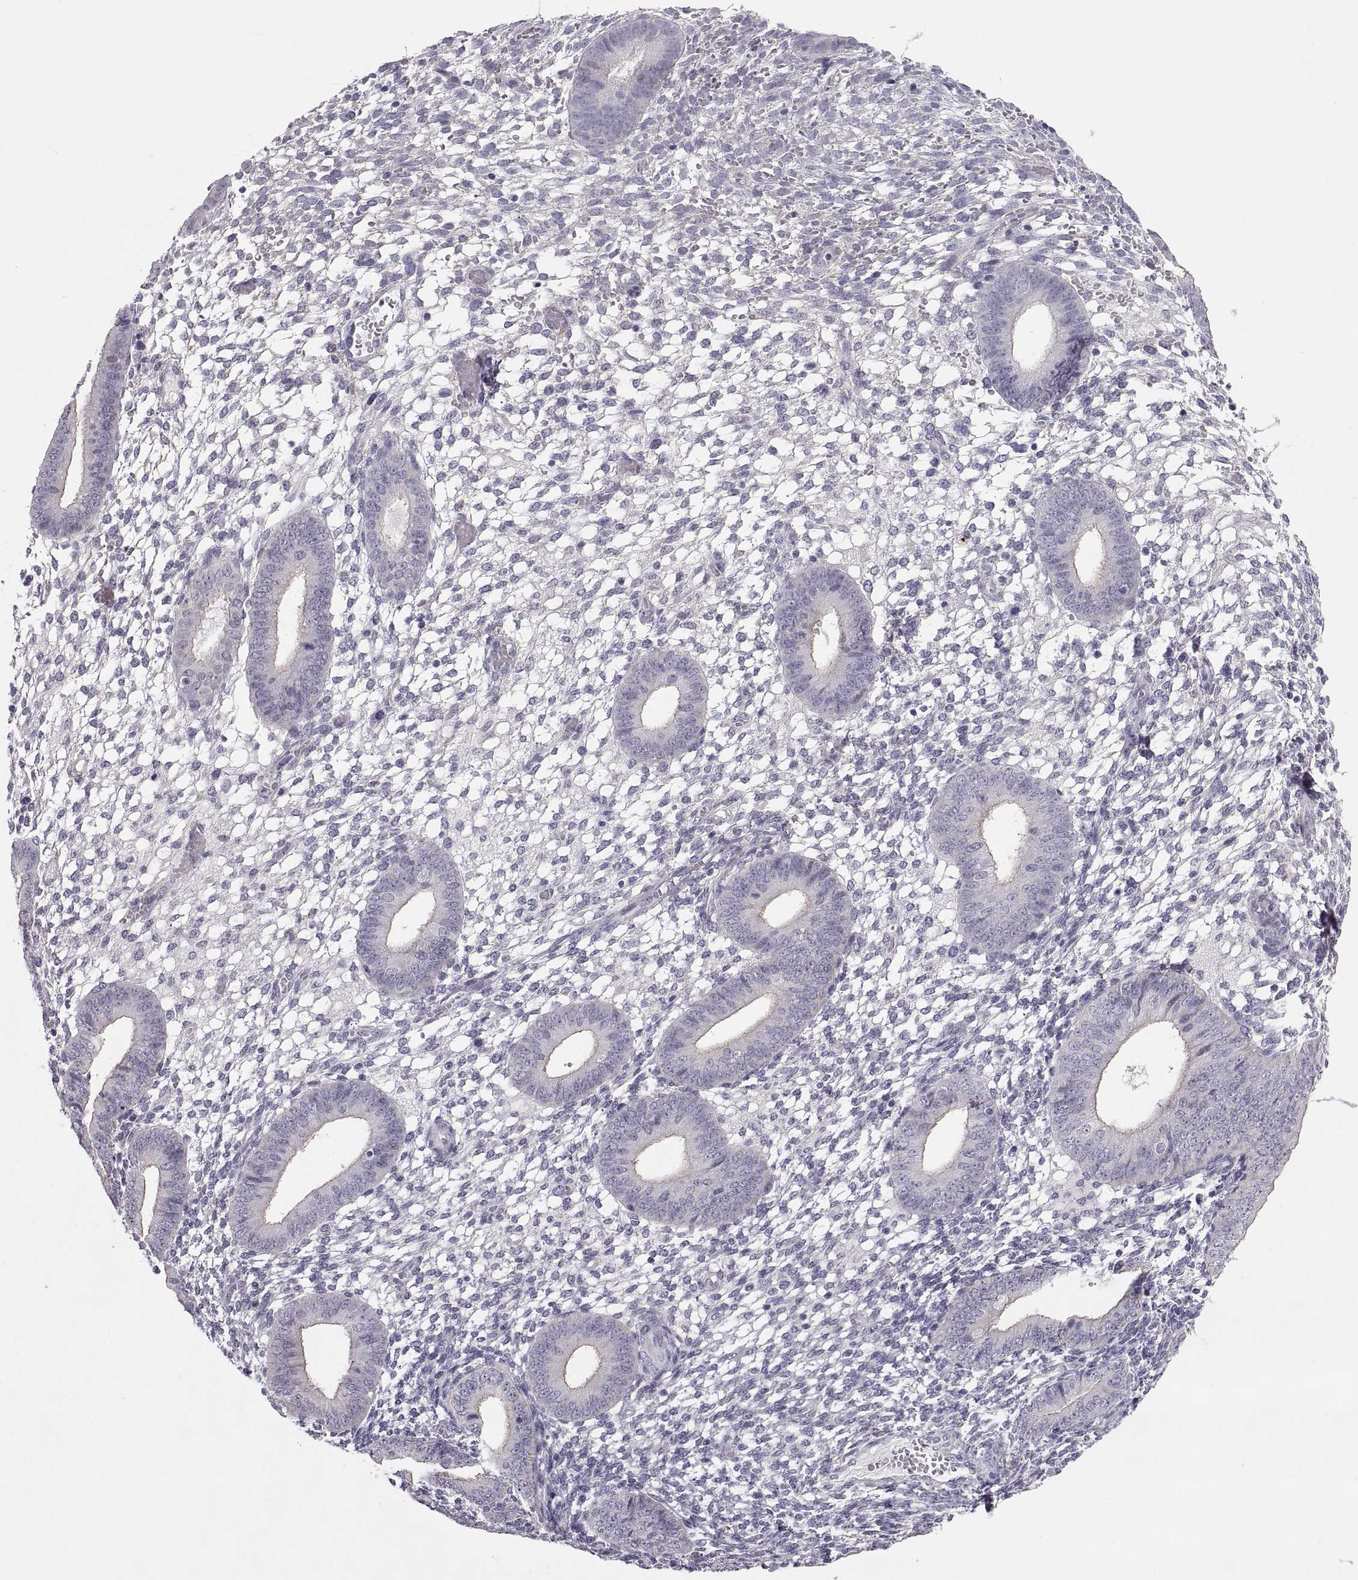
{"staining": {"intensity": "negative", "quantity": "none", "location": "none"}, "tissue": "endometrium", "cell_type": "Cells in endometrial stroma", "image_type": "normal", "snomed": [{"axis": "morphology", "description": "Normal tissue, NOS"}, {"axis": "topography", "description": "Endometrium"}], "caption": "There is no significant staining in cells in endometrial stroma of endometrium. (Stains: DAB (3,3'-diaminobenzidine) immunohistochemistry with hematoxylin counter stain, Microscopy: brightfield microscopy at high magnification).", "gene": "ZNF185", "patient": {"sex": "female", "age": 39}}